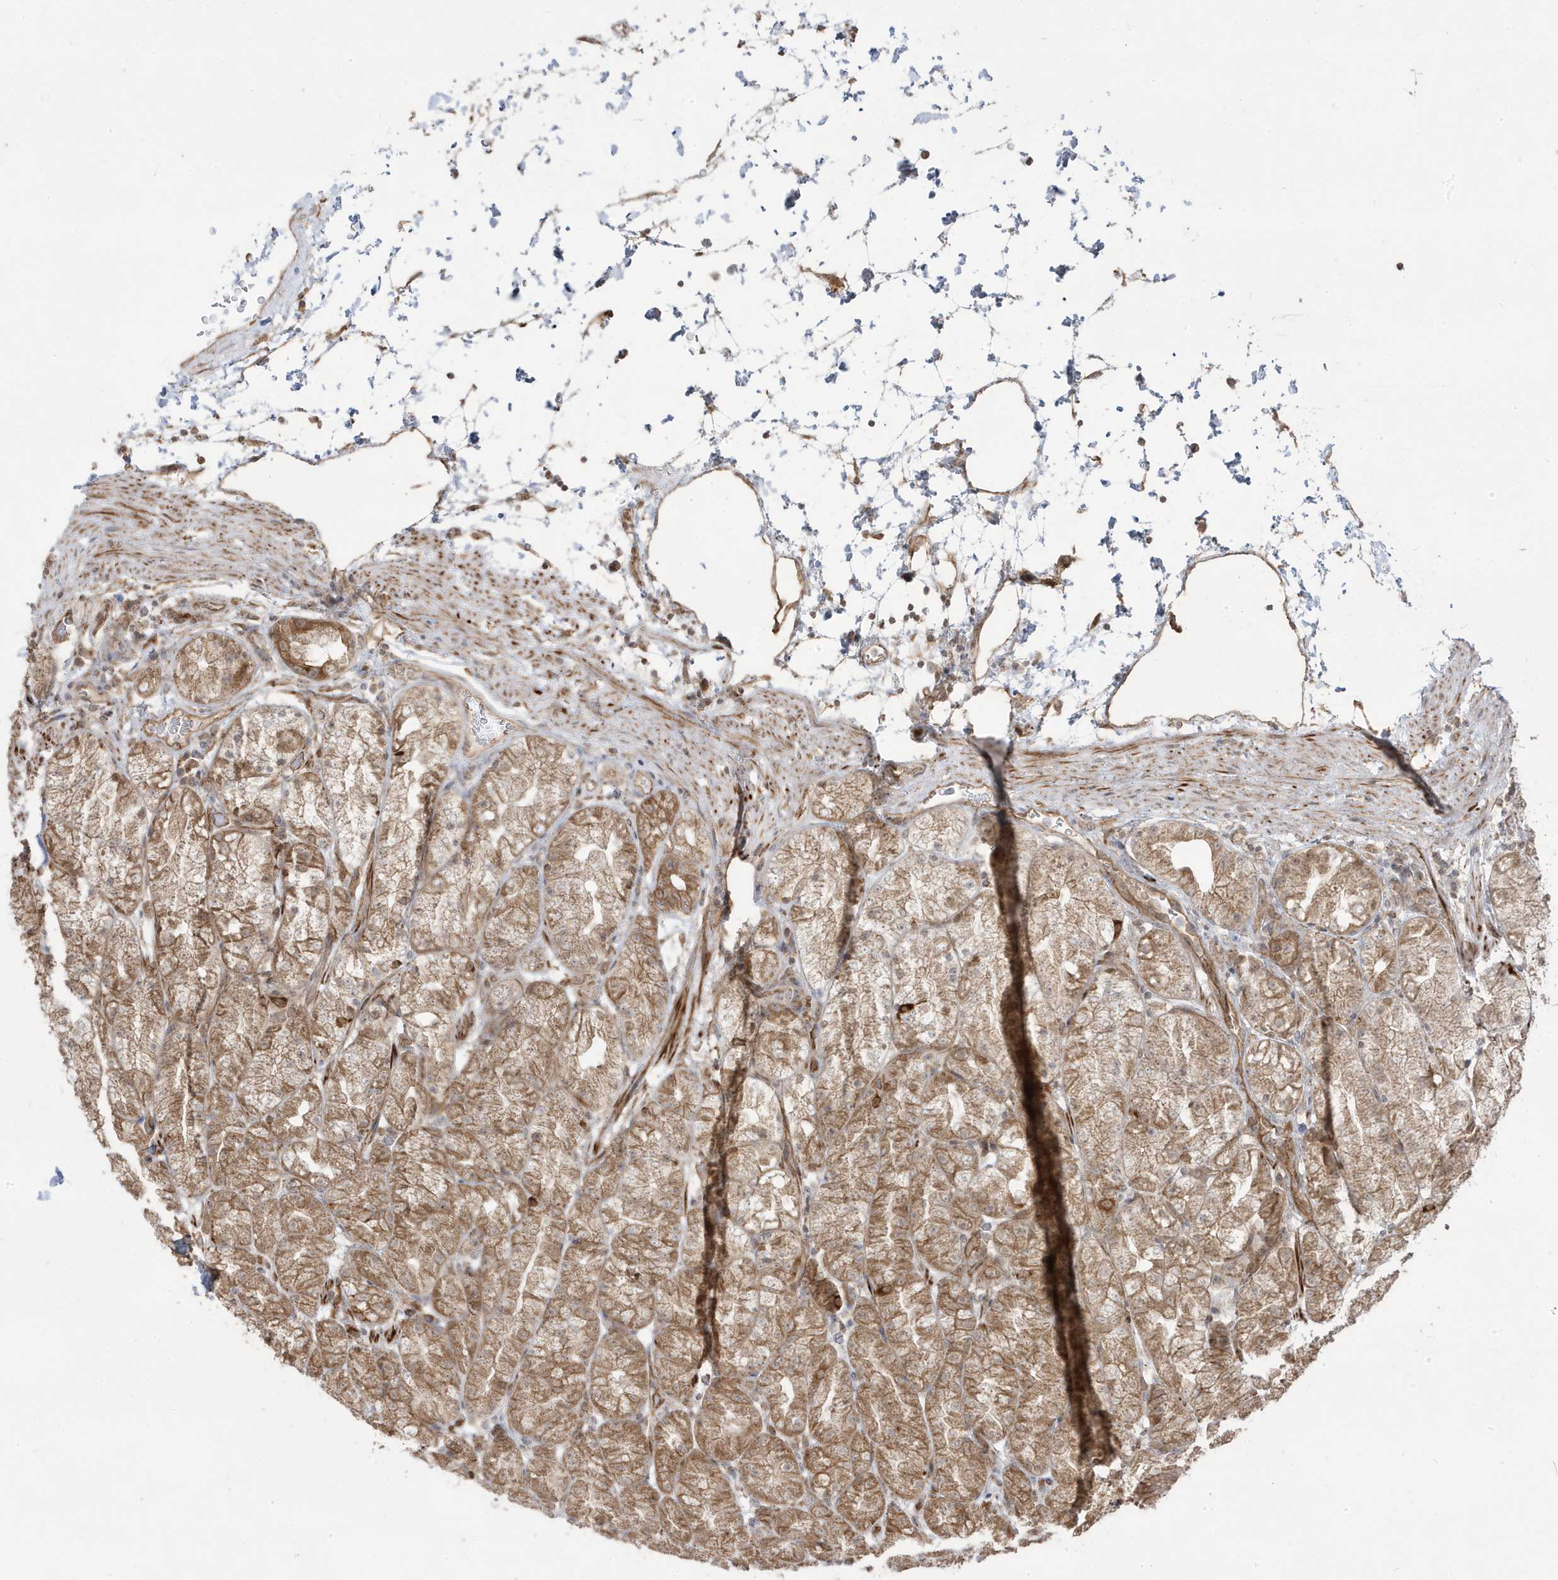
{"staining": {"intensity": "moderate", "quantity": ">75%", "location": "cytoplasmic/membranous"}, "tissue": "stomach", "cell_type": "Glandular cells", "image_type": "normal", "snomed": [{"axis": "morphology", "description": "Normal tissue, NOS"}, {"axis": "topography", "description": "Stomach, upper"}], "caption": "Moderate cytoplasmic/membranous positivity for a protein is appreciated in approximately >75% of glandular cells of benign stomach using immunohistochemistry.", "gene": "DNAJC12", "patient": {"sex": "male", "age": 48}}